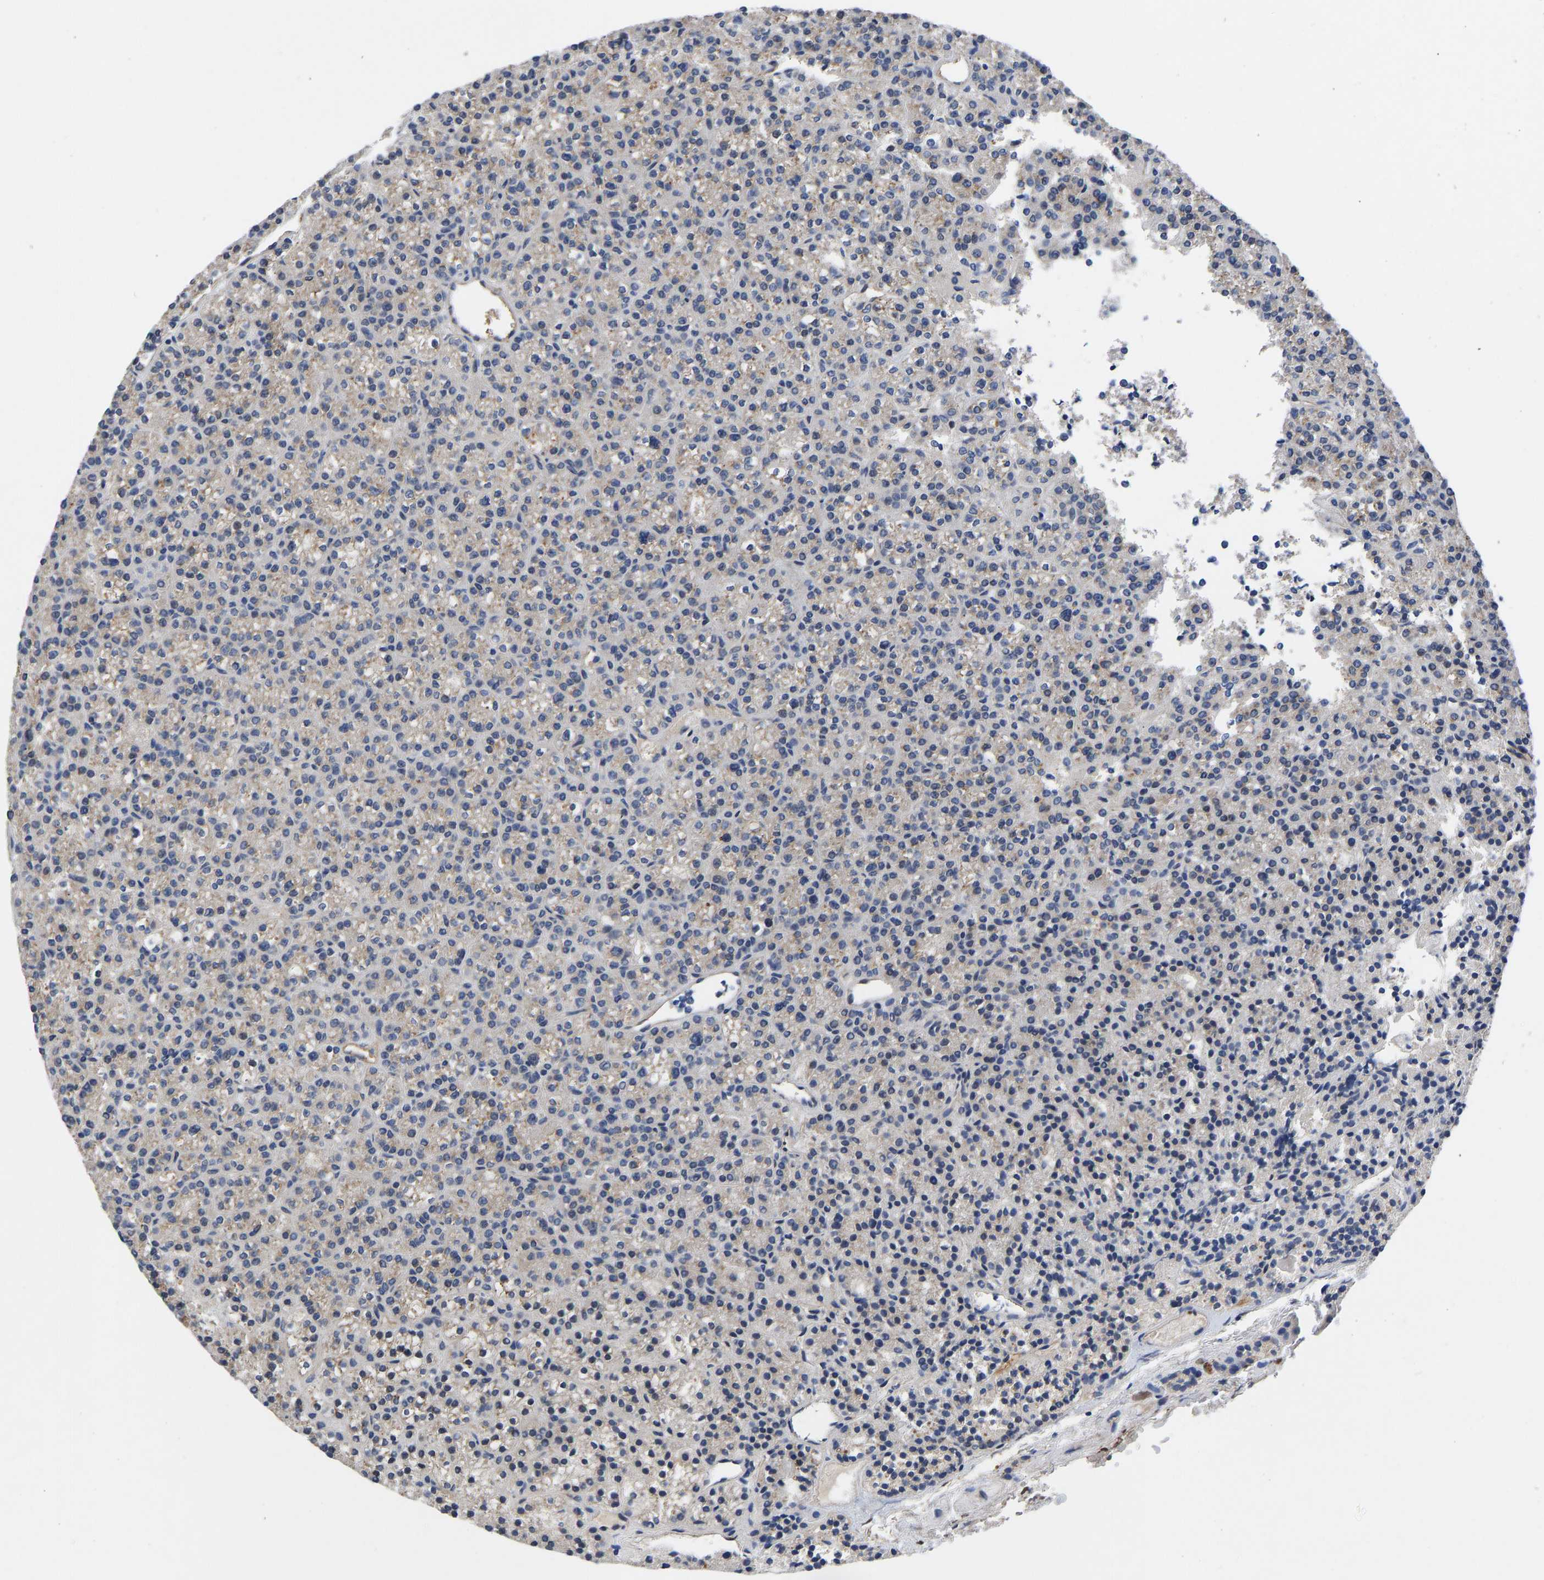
{"staining": {"intensity": "moderate", "quantity": ">75%", "location": "cytoplasmic/membranous"}, "tissue": "parathyroid gland", "cell_type": "Glandular cells", "image_type": "normal", "snomed": [{"axis": "morphology", "description": "Normal tissue, NOS"}, {"axis": "morphology", "description": "Adenoma, NOS"}, {"axis": "topography", "description": "Parathyroid gland"}], "caption": "Protein staining displays moderate cytoplasmic/membranous staining in about >75% of glandular cells in unremarkable parathyroid gland. (DAB (3,3'-diaminobenzidine) = brown stain, brightfield microscopy at high magnification).", "gene": "FRRS1", "patient": {"sex": "female", "age": 64}}